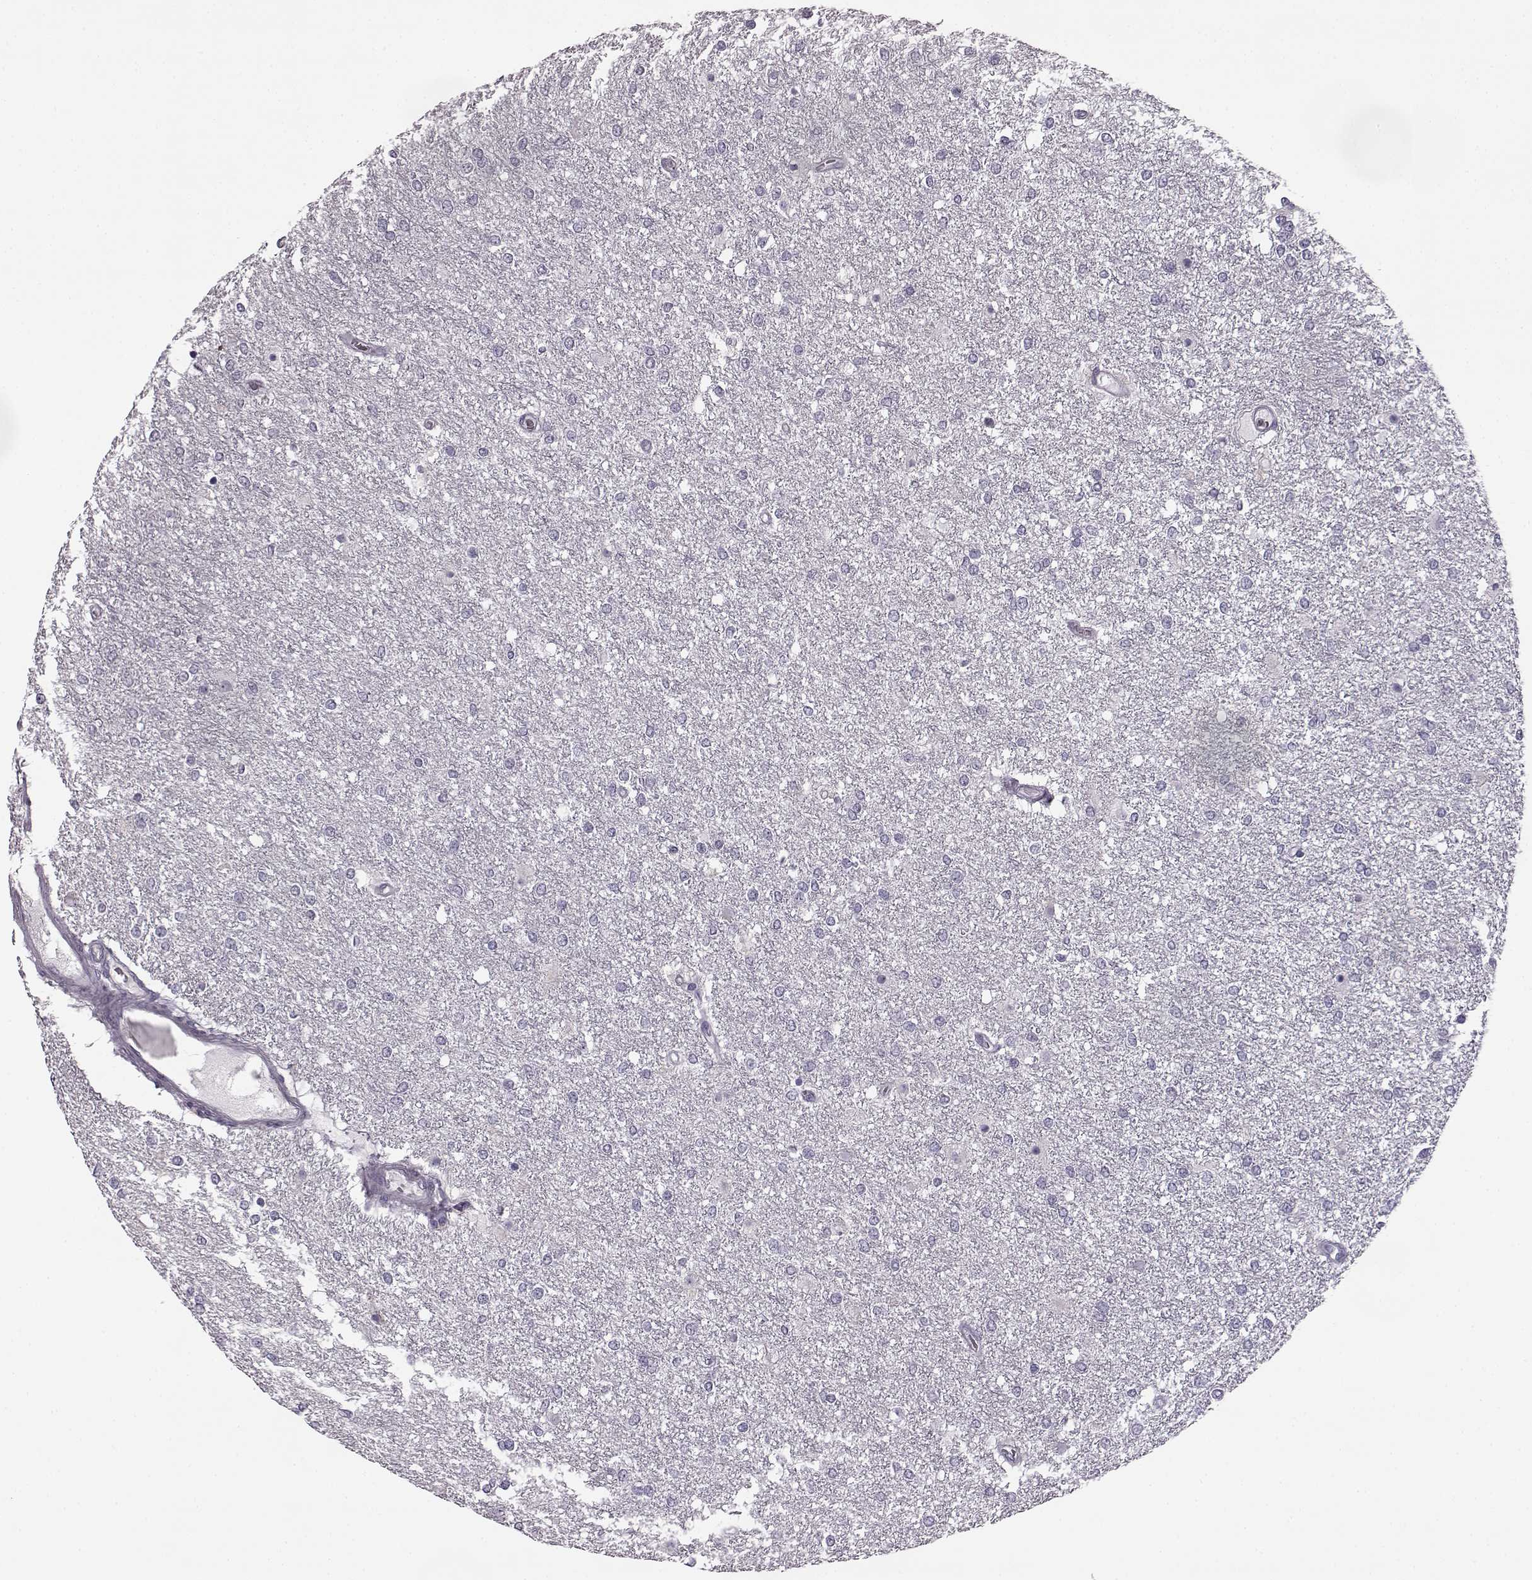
{"staining": {"intensity": "negative", "quantity": "none", "location": "none"}, "tissue": "glioma", "cell_type": "Tumor cells", "image_type": "cancer", "snomed": [{"axis": "morphology", "description": "Glioma, malignant, High grade"}, {"axis": "topography", "description": "Brain"}], "caption": "Human malignant glioma (high-grade) stained for a protein using immunohistochemistry displays no staining in tumor cells.", "gene": "ODAD4", "patient": {"sex": "female", "age": 61}}